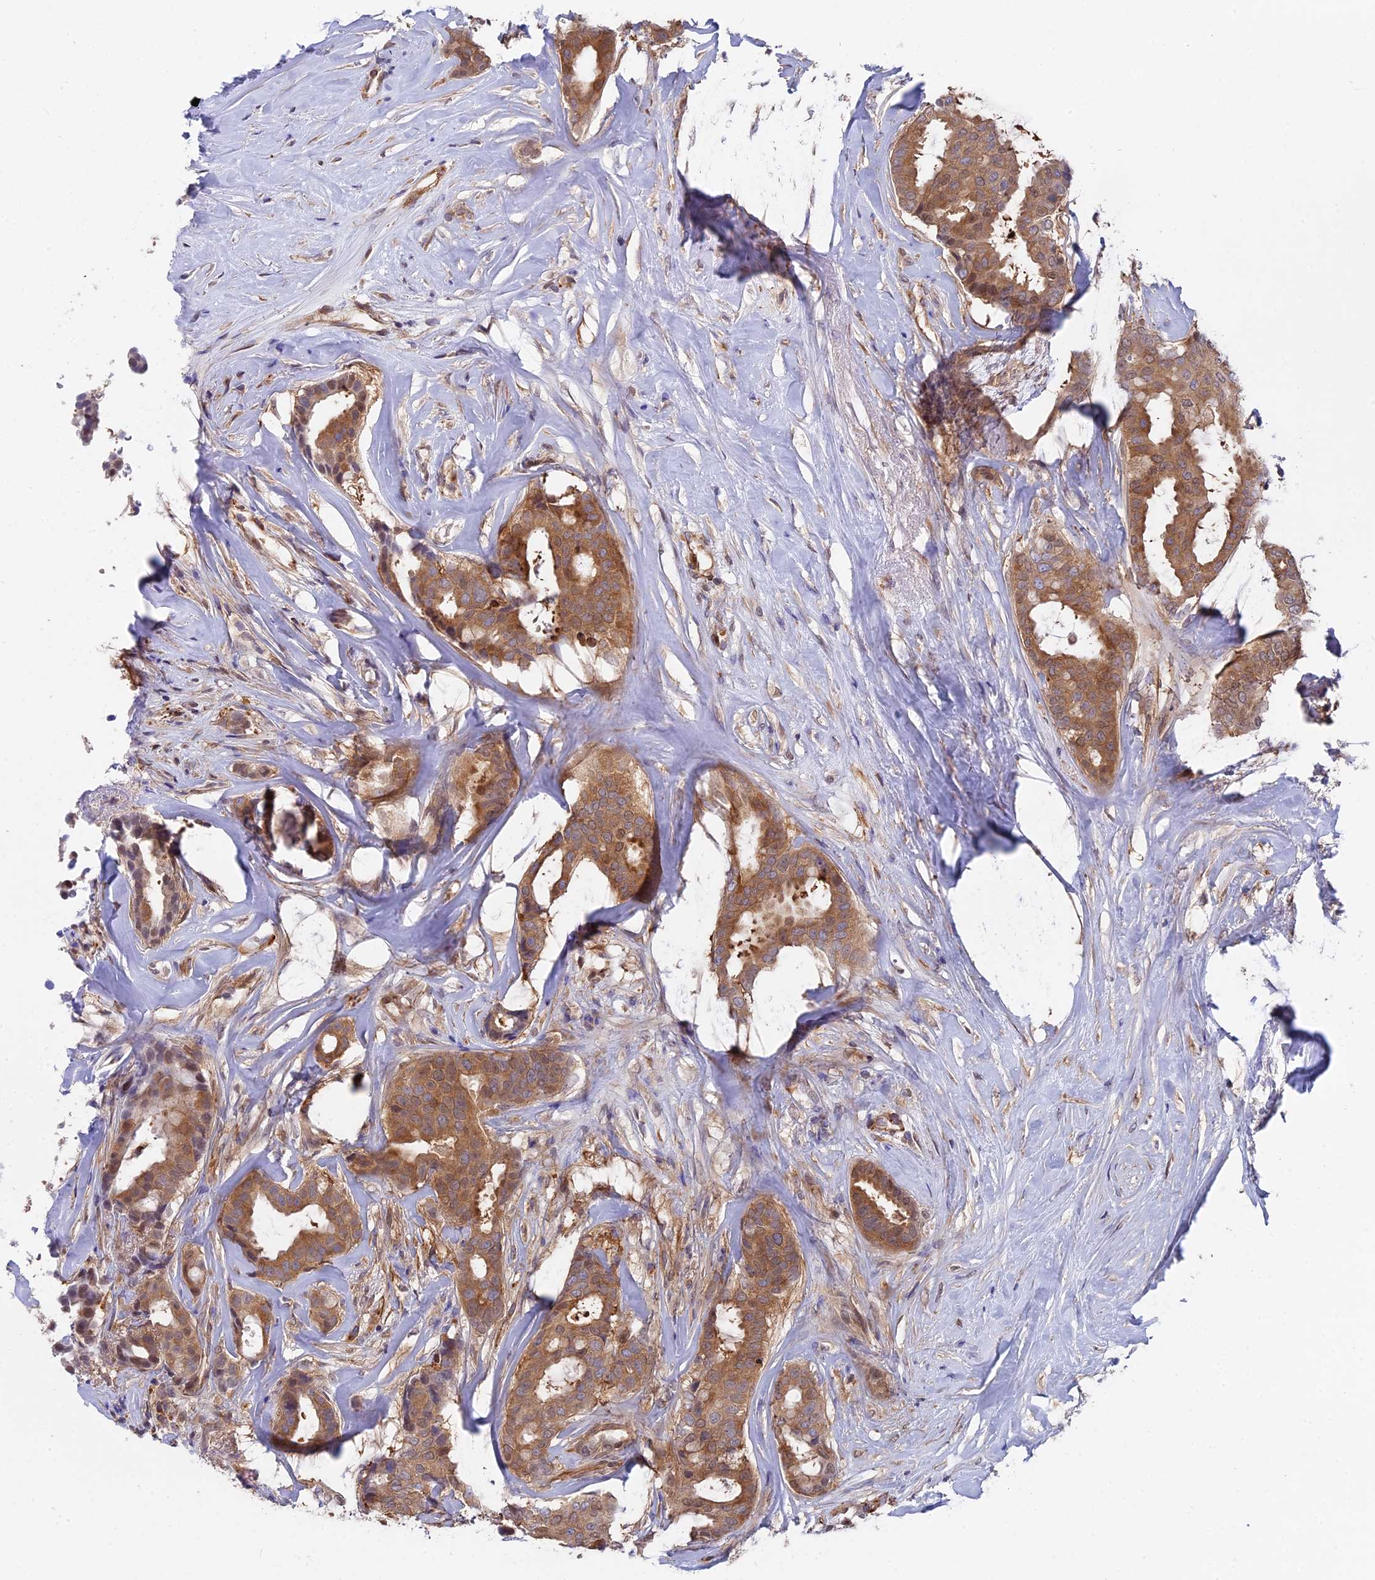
{"staining": {"intensity": "moderate", "quantity": ">75%", "location": "cytoplasmic/membranous,nuclear"}, "tissue": "breast cancer", "cell_type": "Tumor cells", "image_type": "cancer", "snomed": [{"axis": "morphology", "description": "Duct carcinoma"}, {"axis": "topography", "description": "Breast"}], "caption": "The micrograph shows immunohistochemical staining of infiltrating ductal carcinoma (breast). There is moderate cytoplasmic/membranous and nuclear expression is identified in about >75% of tumor cells. The staining is performed using DAB brown chromogen to label protein expression. The nuclei are counter-stained blue using hematoxylin.", "gene": "FAM118B", "patient": {"sex": "female", "age": 75}}